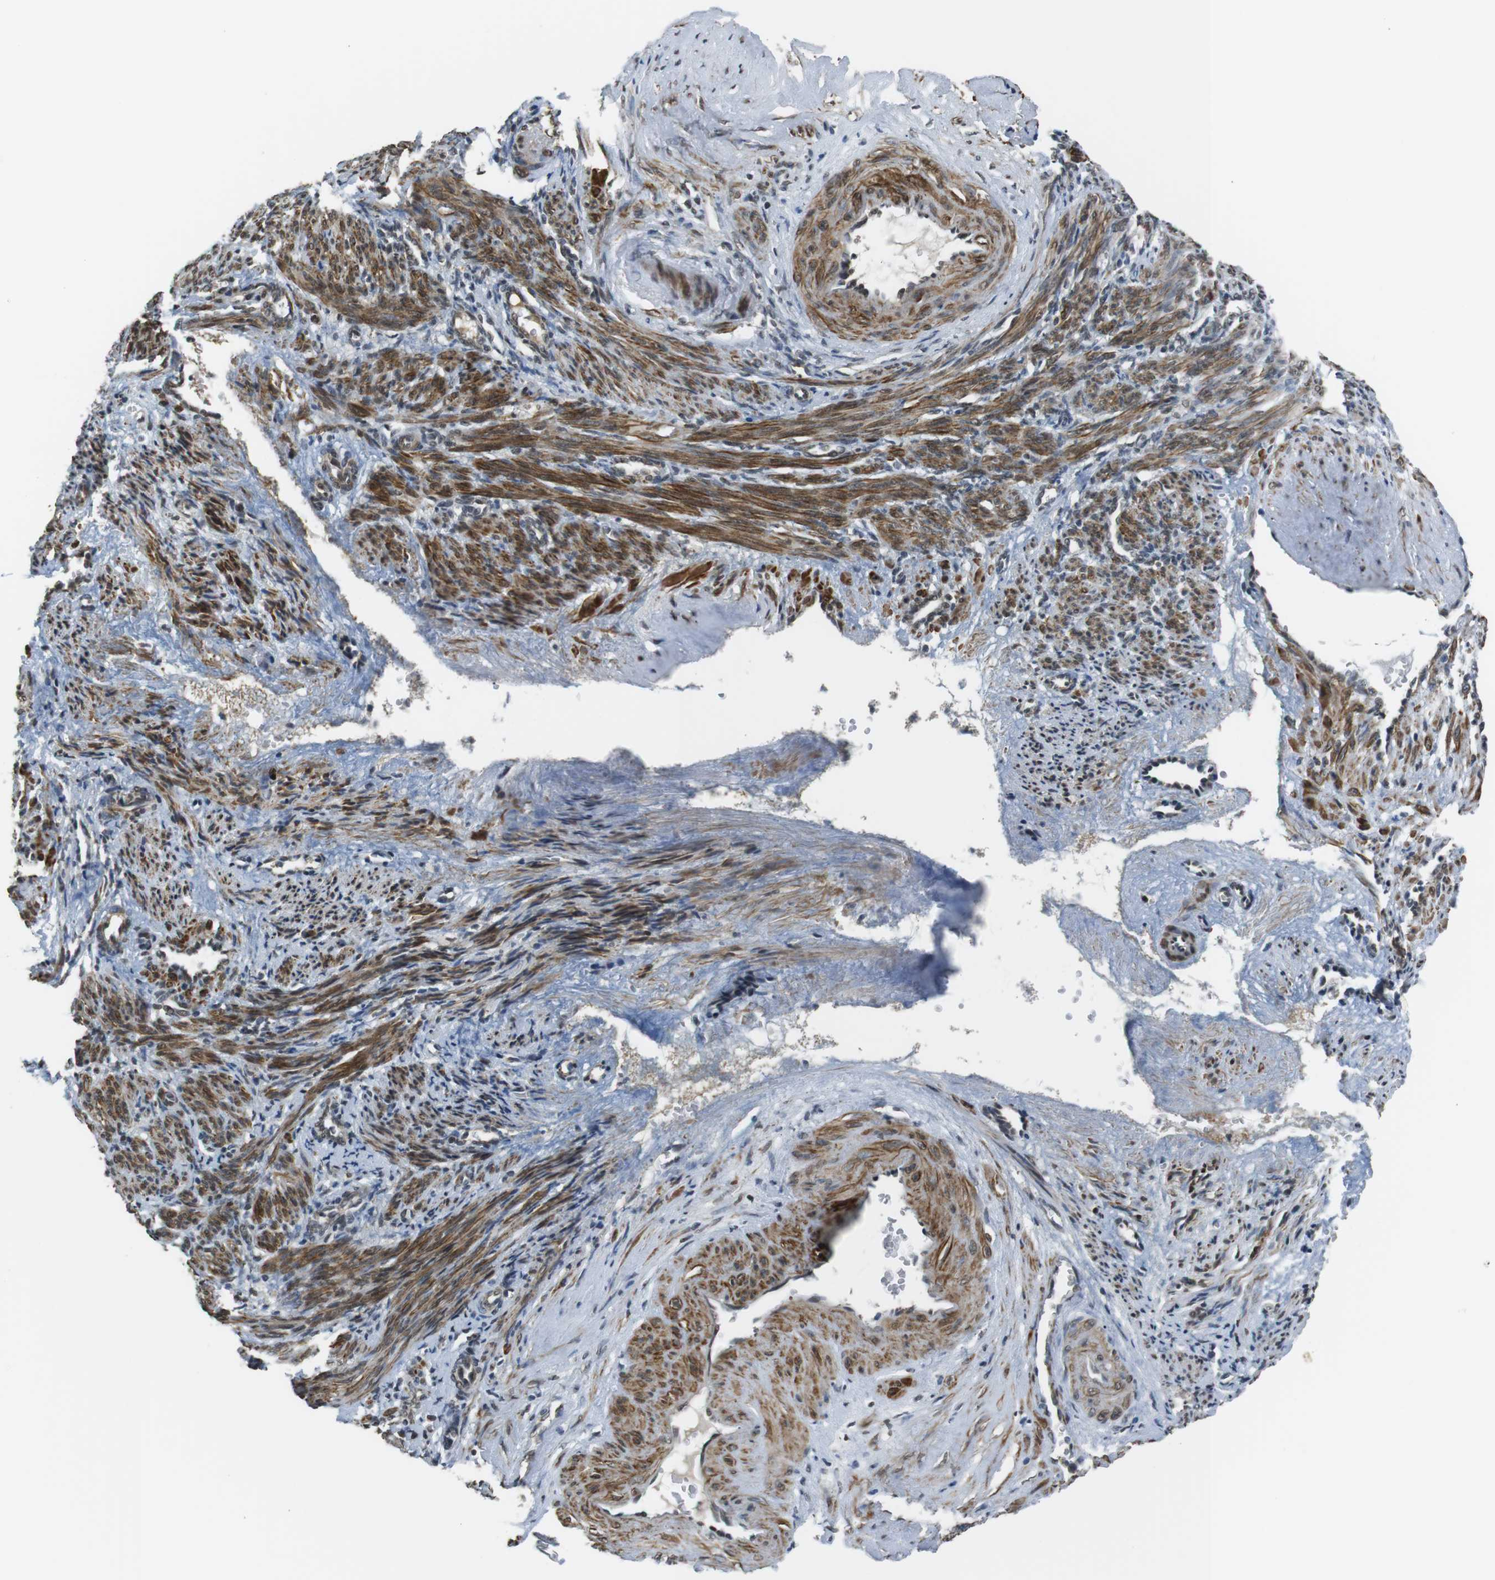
{"staining": {"intensity": "strong", "quantity": ">75%", "location": "cytoplasmic/membranous,nuclear"}, "tissue": "smooth muscle", "cell_type": "Smooth muscle cells", "image_type": "normal", "snomed": [{"axis": "morphology", "description": "Normal tissue, NOS"}, {"axis": "topography", "description": "Endometrium"}], "caption": "High-power microscopy captured an immunohistochemistry (IHC) micrograph of normal smooth muscle, revealing strong cytoplasmic/membranous,nuclear positivity in approximately >75% of smooth muscle cells.", "gene": "USP7", "patient": {"sex": "female", "age": 33}}